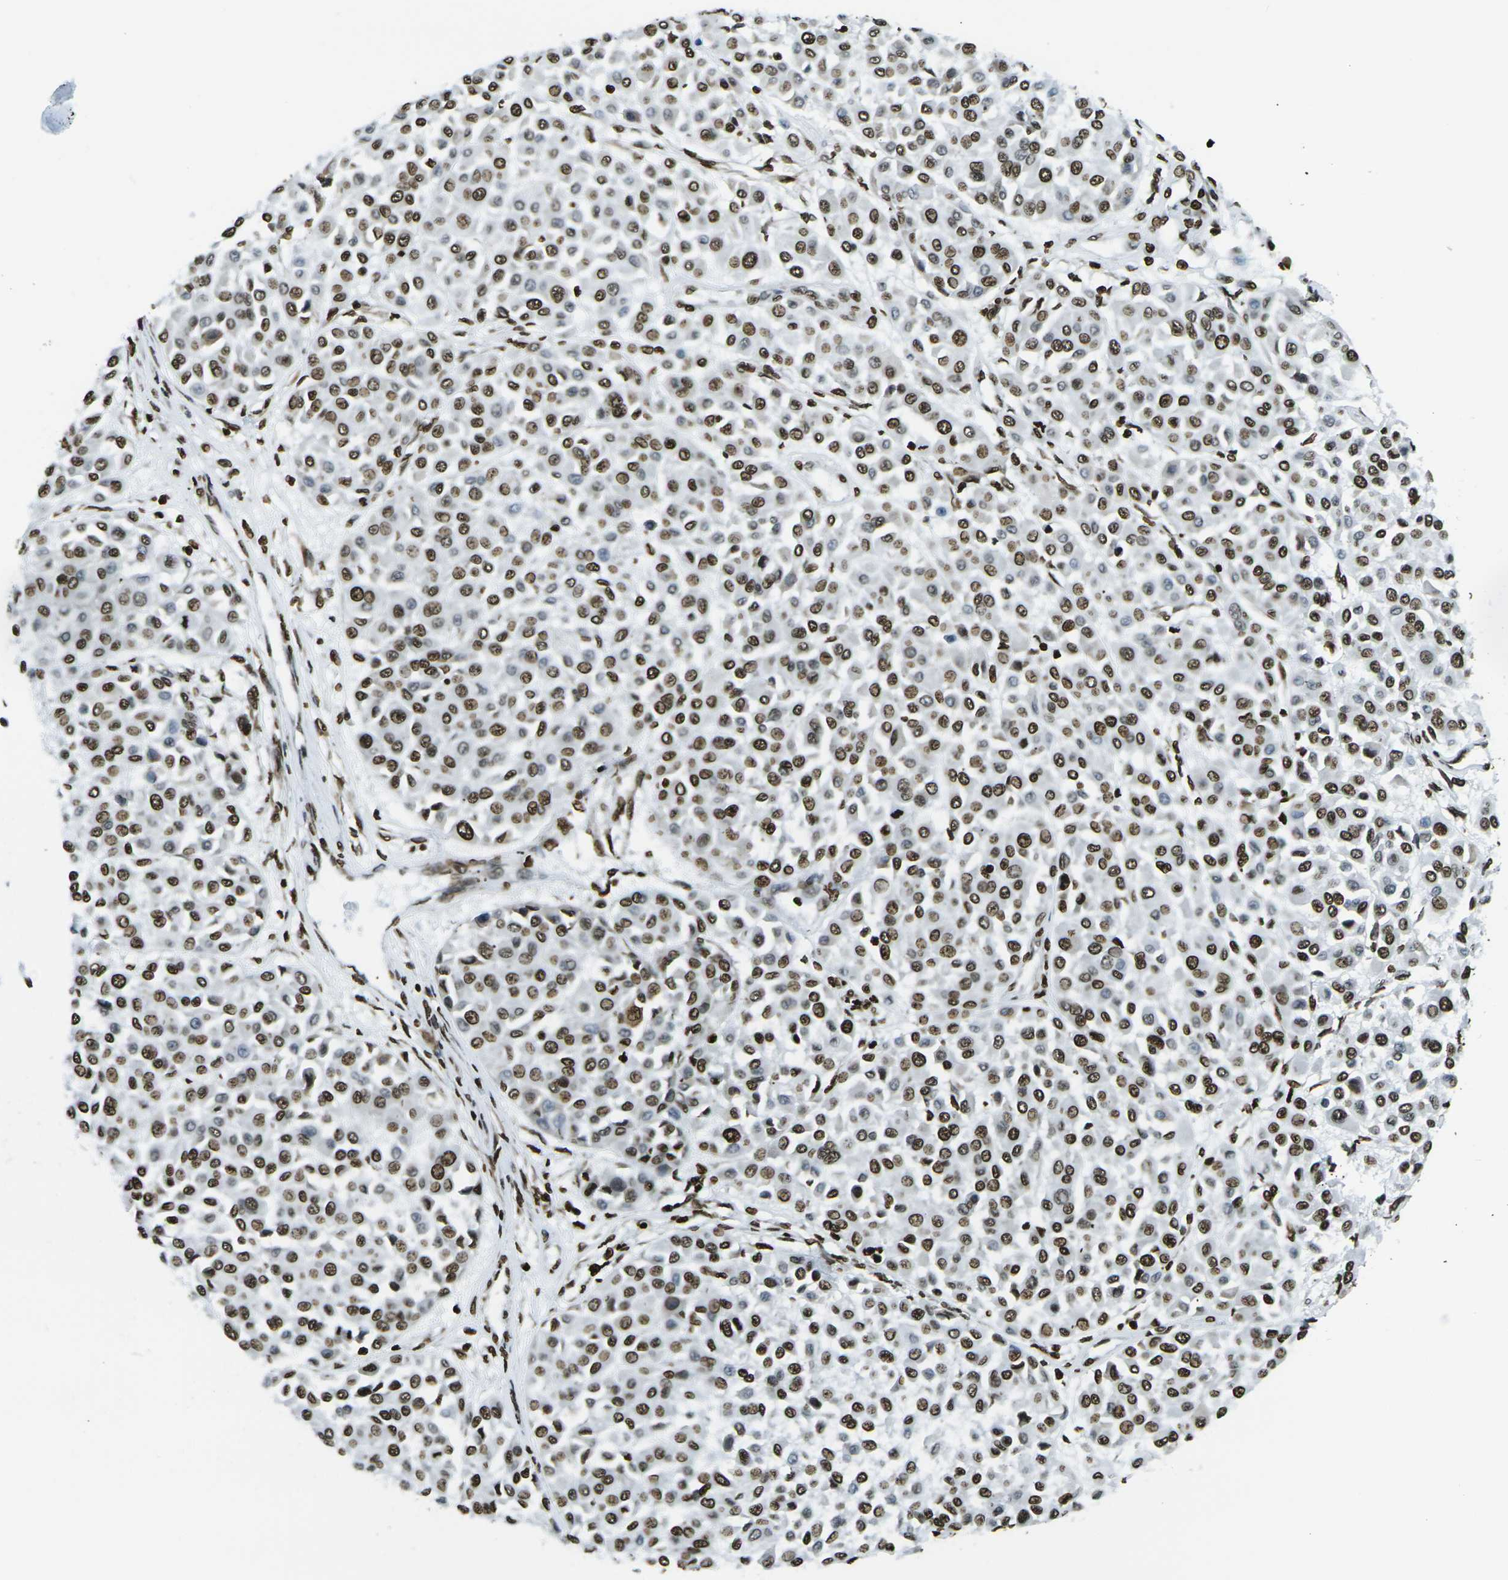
{"staining": {"intensity": "strong", "quantity": ">75%", "location": "nuclear"}, "tissue": "melanoma", "cell_type": "Tumor cells", "image_type": "cancer", "snomed": [{"axis": "morphology", "description": "Malignant melanoma, Metastatic site"}, {"axis": "topography", "description": "Soft tissue"}], "caption": "IHC staining of melanoma, which displays high levels of strong nuclear expression in approximately >75% of tumor cells indicating strong nuclear protein expression. The staining was performed using DAB (3,3'-diaminobenzidine) (brown) for protein detection and nuclei were counterstained in hematoxylin (blue).", "gene": "H1-2", "patient": {"sex": "male", "age": 41}}